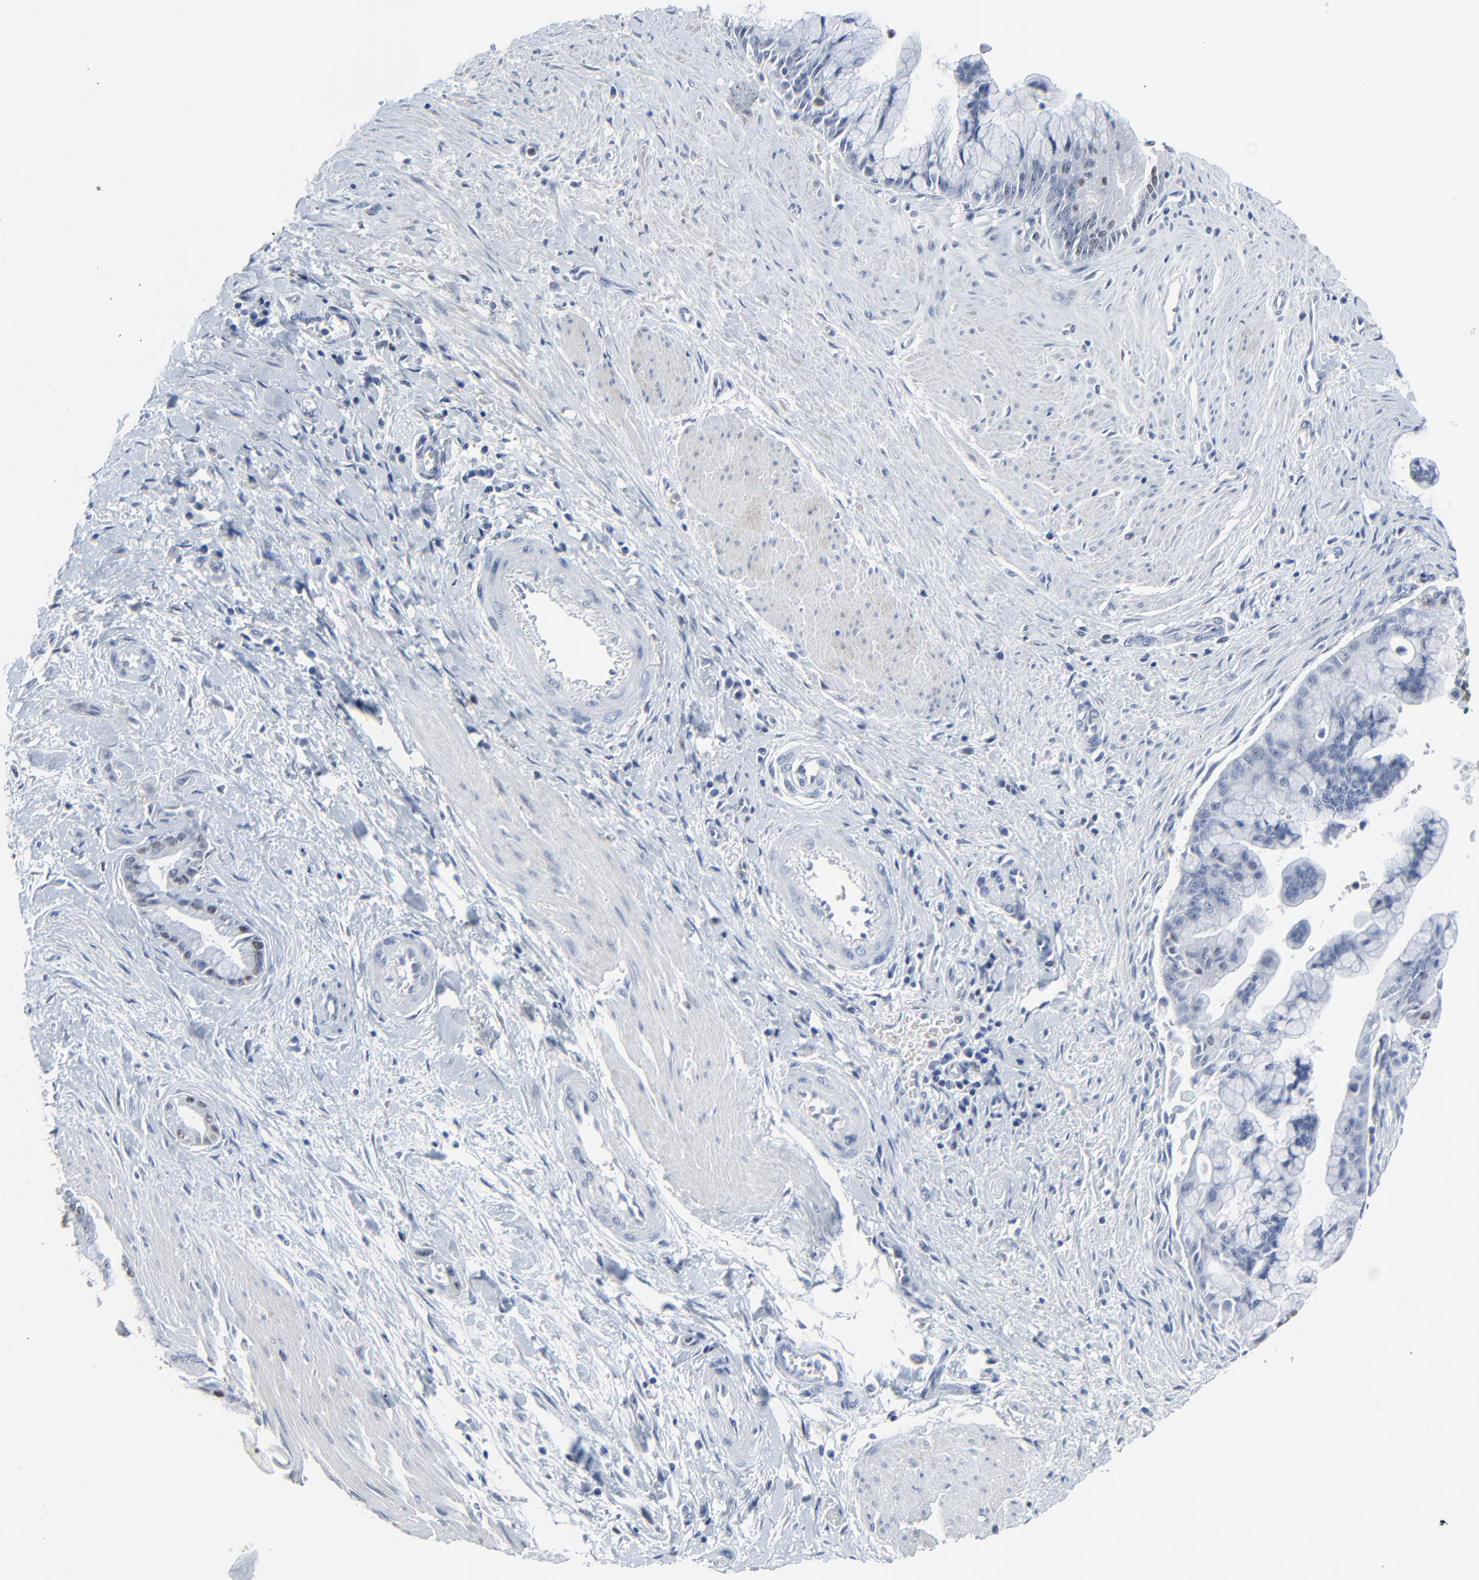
{"staining": {"intensity": "weak", "quantity": "<25%", "location": "nuclear"}, "tissue": "pancreatic cancer", "cell_type": "Tumor cells", "image_type": "cancer", "snomed": [{"axis": "morphology", "description": "Adenocarcinoma, NOS"}, {"axis": "topography", "description": "Pancreas"}], "caption": "The IHC photomicrograph has no significant staining in tumor cells of pancreatic adenocarcinoma tissue. (Immunohistochemistry (ihc), brightfield microscopy, high magnification).", "gene": "BIRC3", "patient": {"sex": "male", "age": 59}}